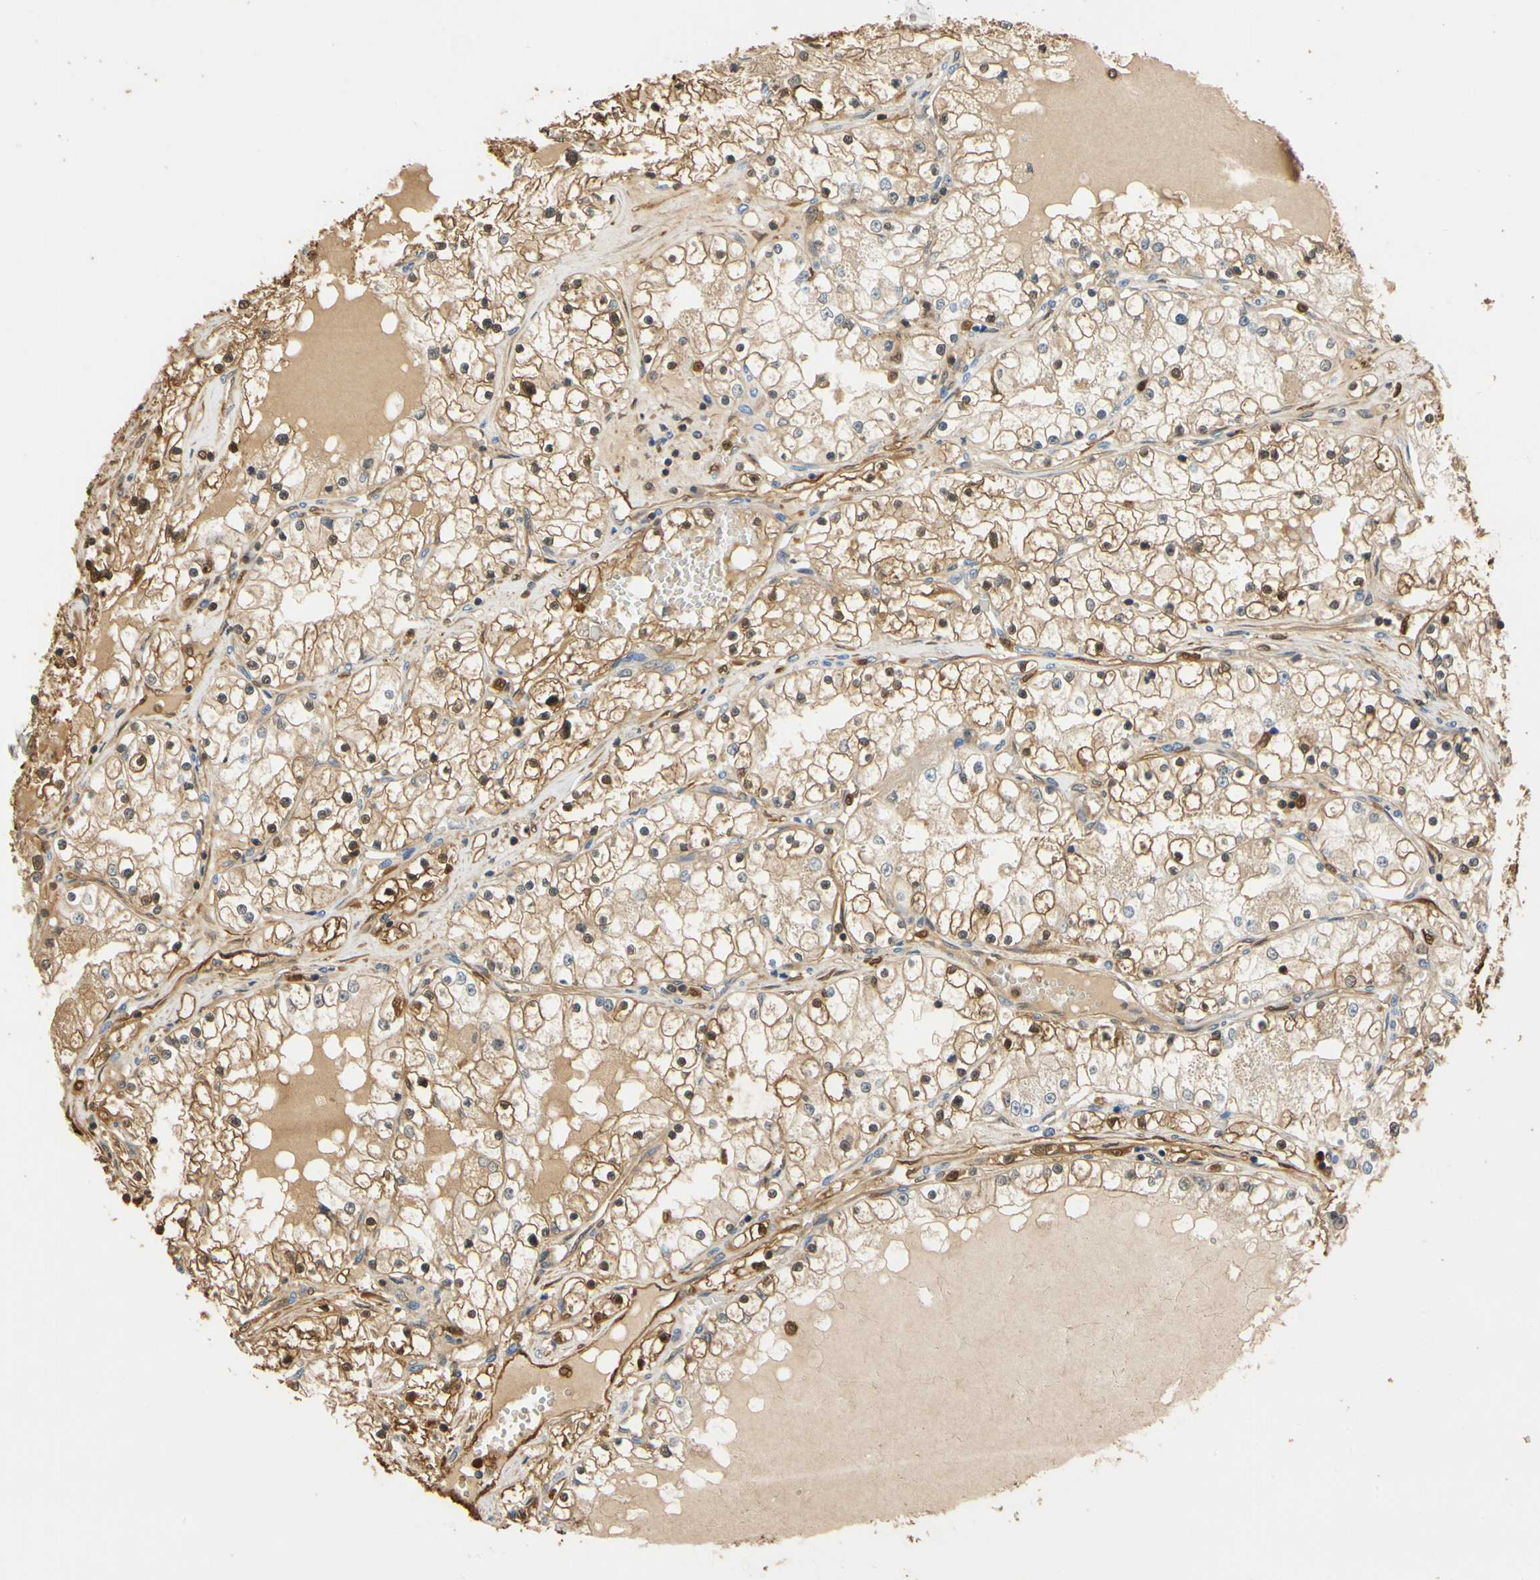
{"staining": {"intensity": "moderate", "quantity": ">75%", "location": "cytoplasmic/membranous,nuclear"}, "tissue": "renal cancer", "cell_type": "Tumor cells", "image_type": "cancer", "snomed": [{"axis": "morphology", "description": "Adenocarcinoma, NOS"}, {"axis": "topography", "description": "Kidney"}], "caption": "A photomicrograph of renal cancer (adenocarcinoma) stained for a protein exhibits moderate cytoplasmic/membranous and nuclear brown staining in tumor cells. The protein of interest is stained brown, and the nuclei are stained in blue (DAB (3,3'-diaminobenzidine) IHC with brightfield microscopy, high magnification).", "gene": "S100A6", "patient": {"sex": "male", "age": 68}}